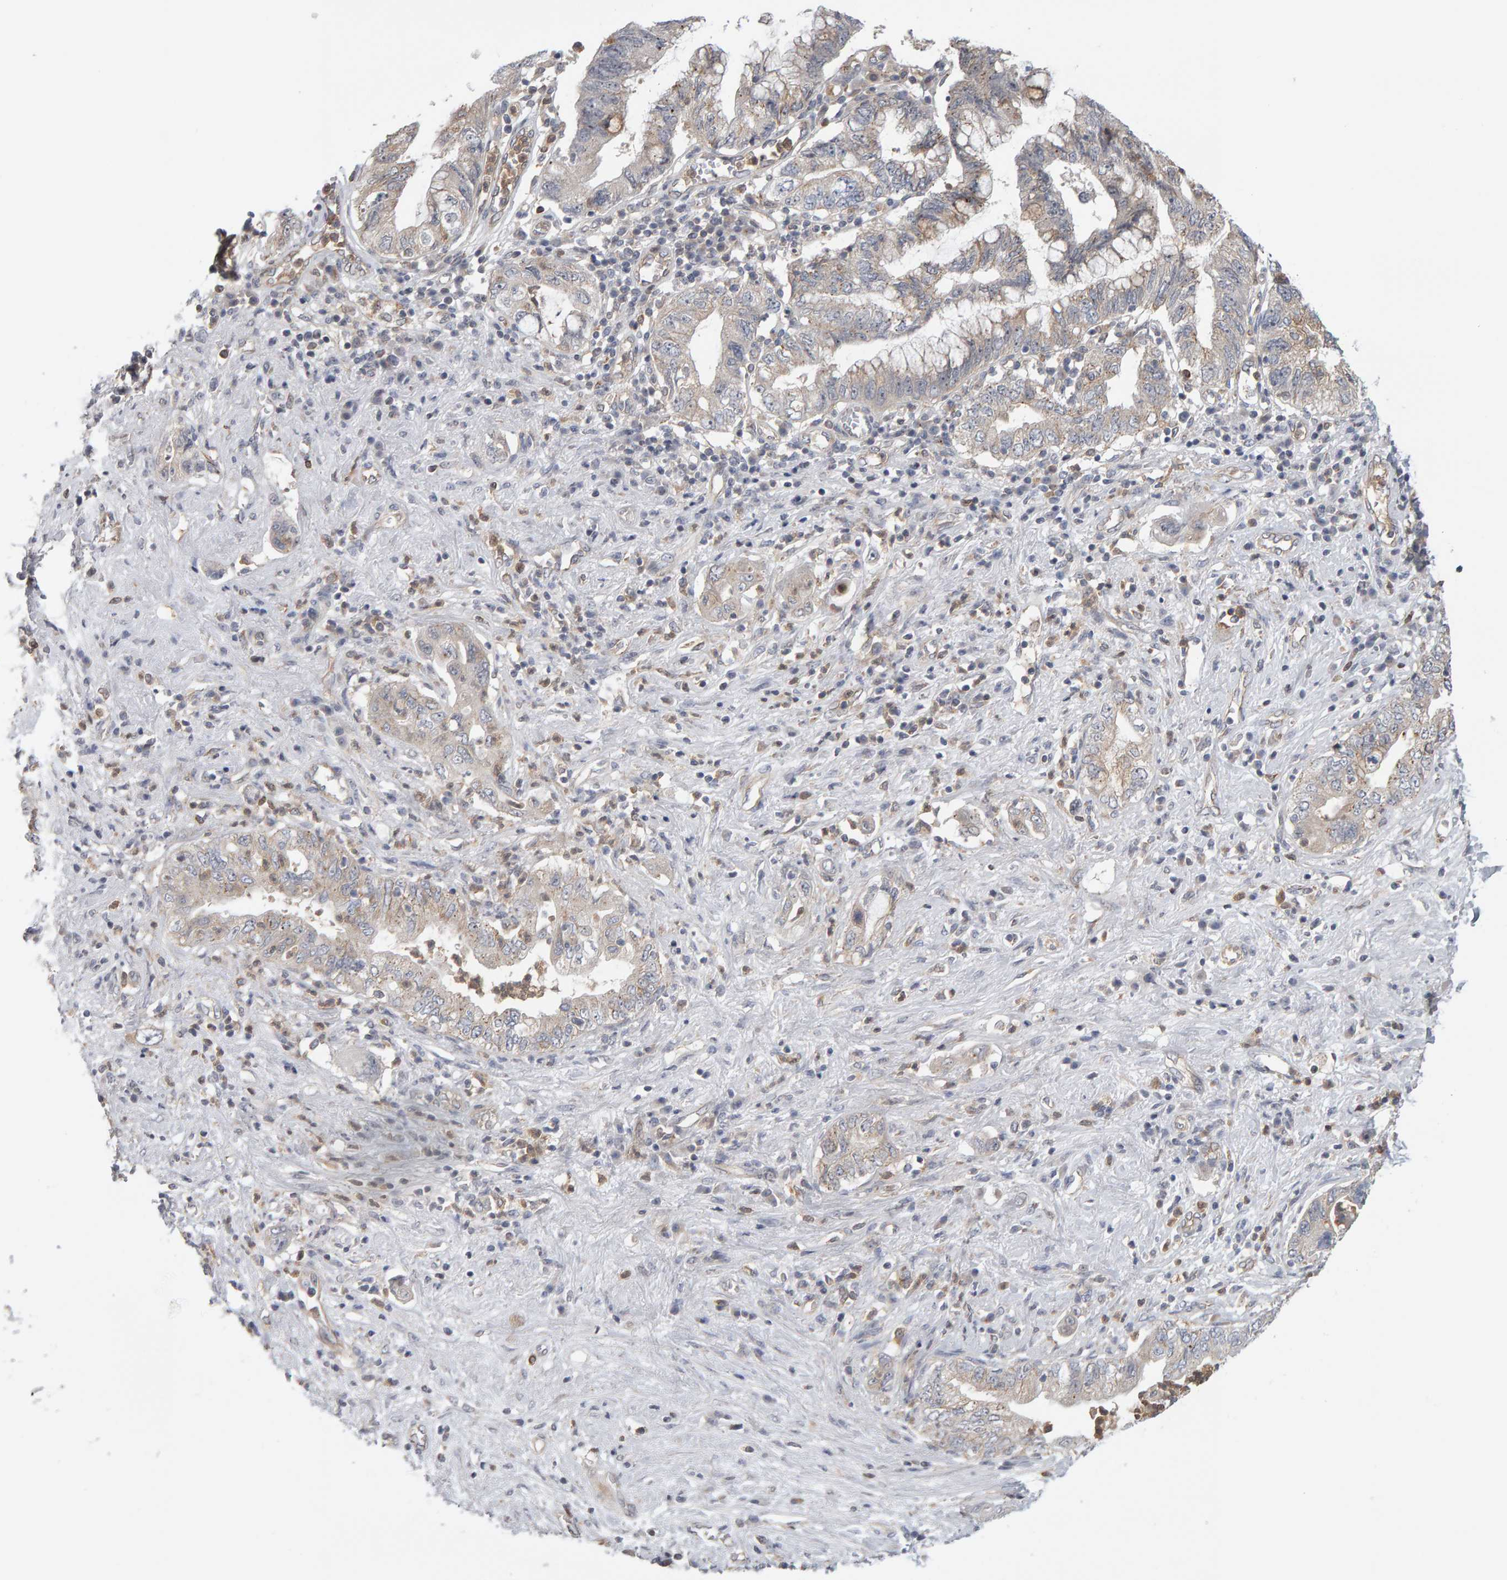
{"staining": {"intensity": "weak", "quantity": ">75%", "location": "cytoplasmic/membranous"}, "tissue": "pancreatic cancer", "cell_type": "Tumor cells", "image_type": "cancer", "snomed": [{"axis": "morphology", "description": "Adenocarcinoma, NOS"}, {"axis": "topography", "description": "Pancreas"}], "caption": "This is a photomicrograph of immunohistochemistry (IHC) staining of pancreatic cancer, which shows weak staining in the cytoplasmic/membranous of tumor cells.", "gene": "MSRA", "patient": {"sex": "female", "age": 73}}